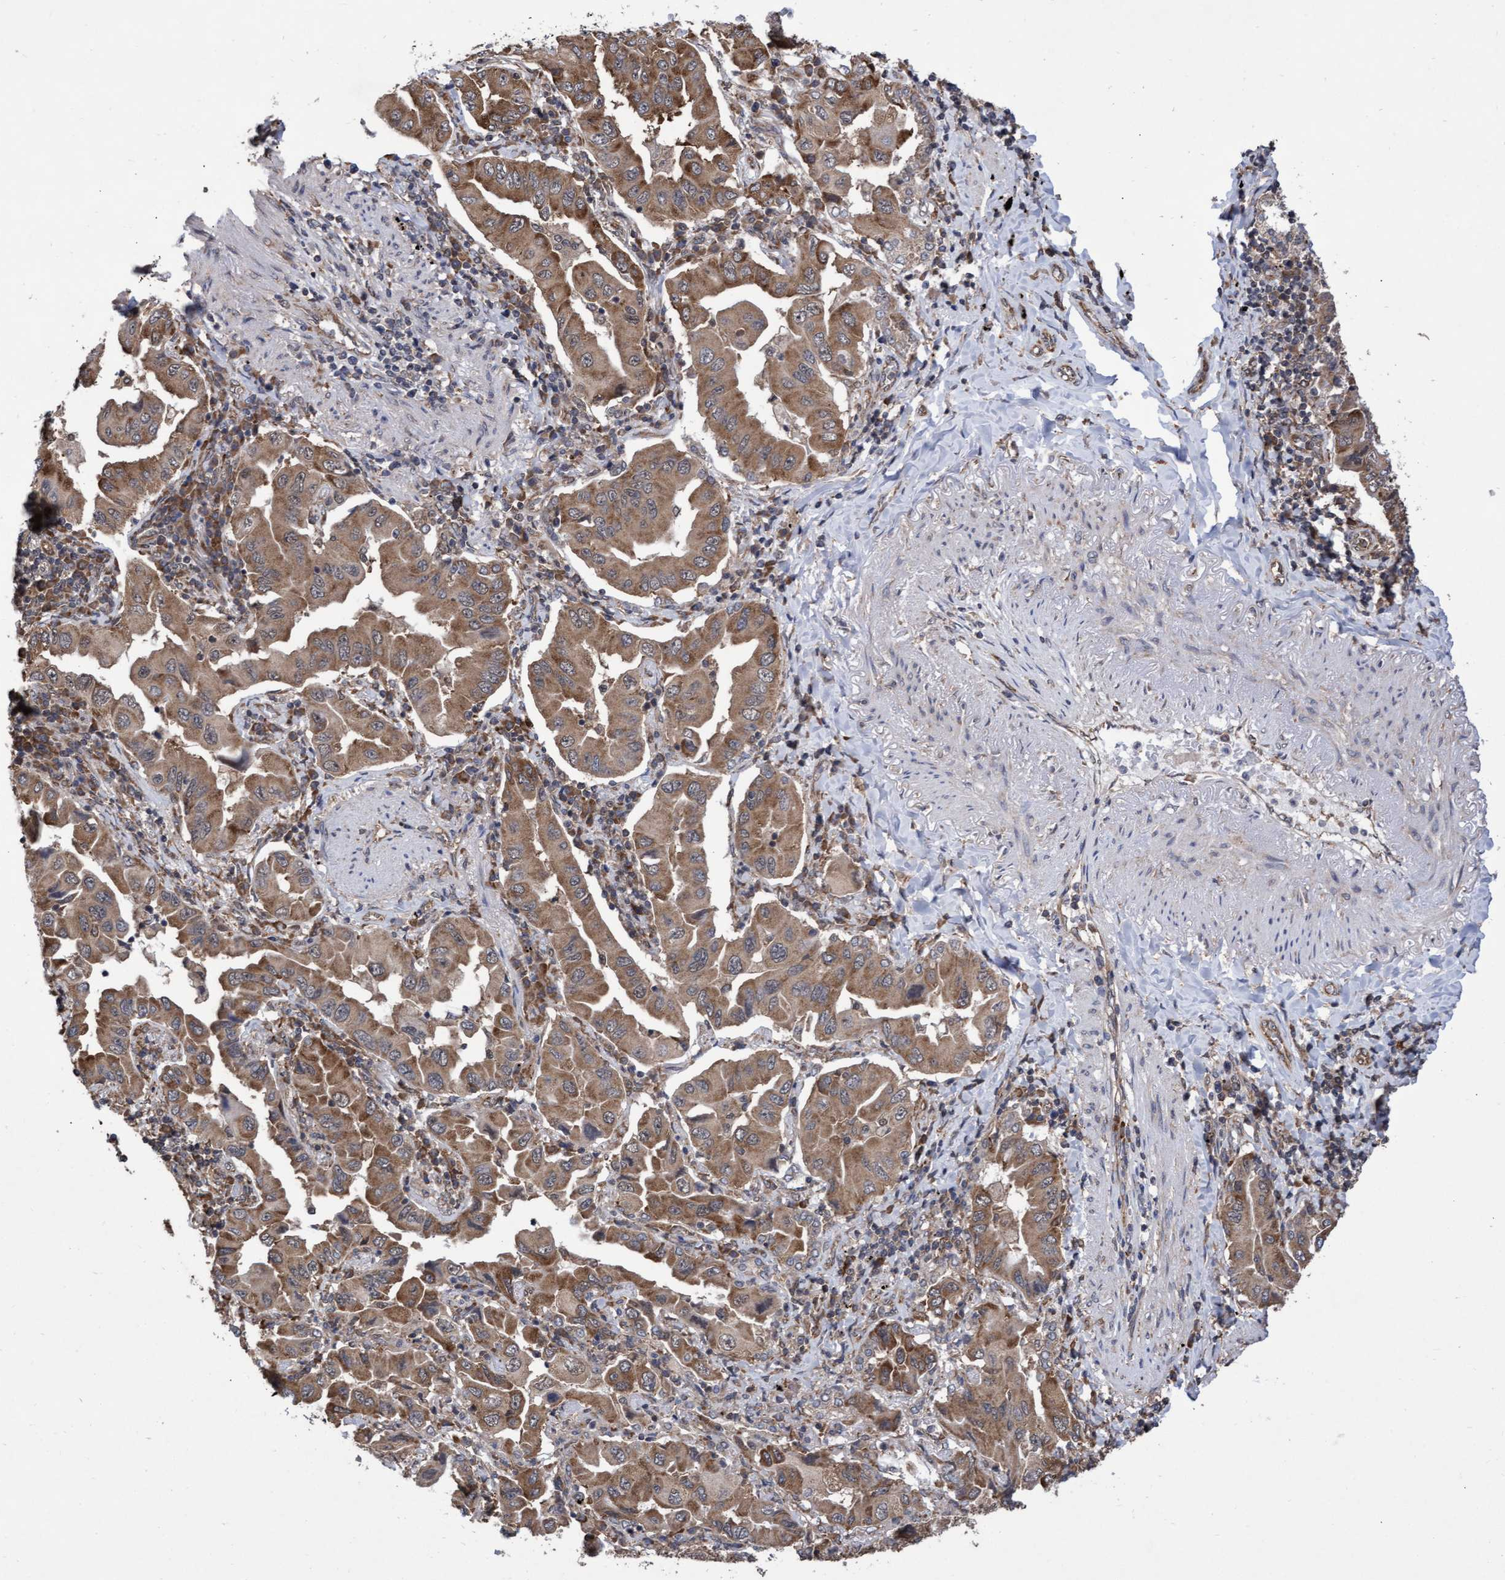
{"staining": {"intensity": "moderate", "quantity": ">75%", "location": "cytoplasmic/membranous"}, "tissue": "lung cancer", "cell_type": "Tumor cells", "image_type": "cancer", "snomed": [{"axis": "morphology", "description": "Adenocarcinoma, NOS"}, {"axis": "topography", "description": "Lung"}], "caption": "This photomicrograph demonstrates adenocarcinoma (lung) stained with immunohistochemistry (IHC) to label a protein in brown. The cytoplasmic/membranous of tumor cells show moderate positivity for the protein. Nuclei are counter-stained blue.", "gene": "ABCF2", "patient": {"sex": "female", "age": 65}}